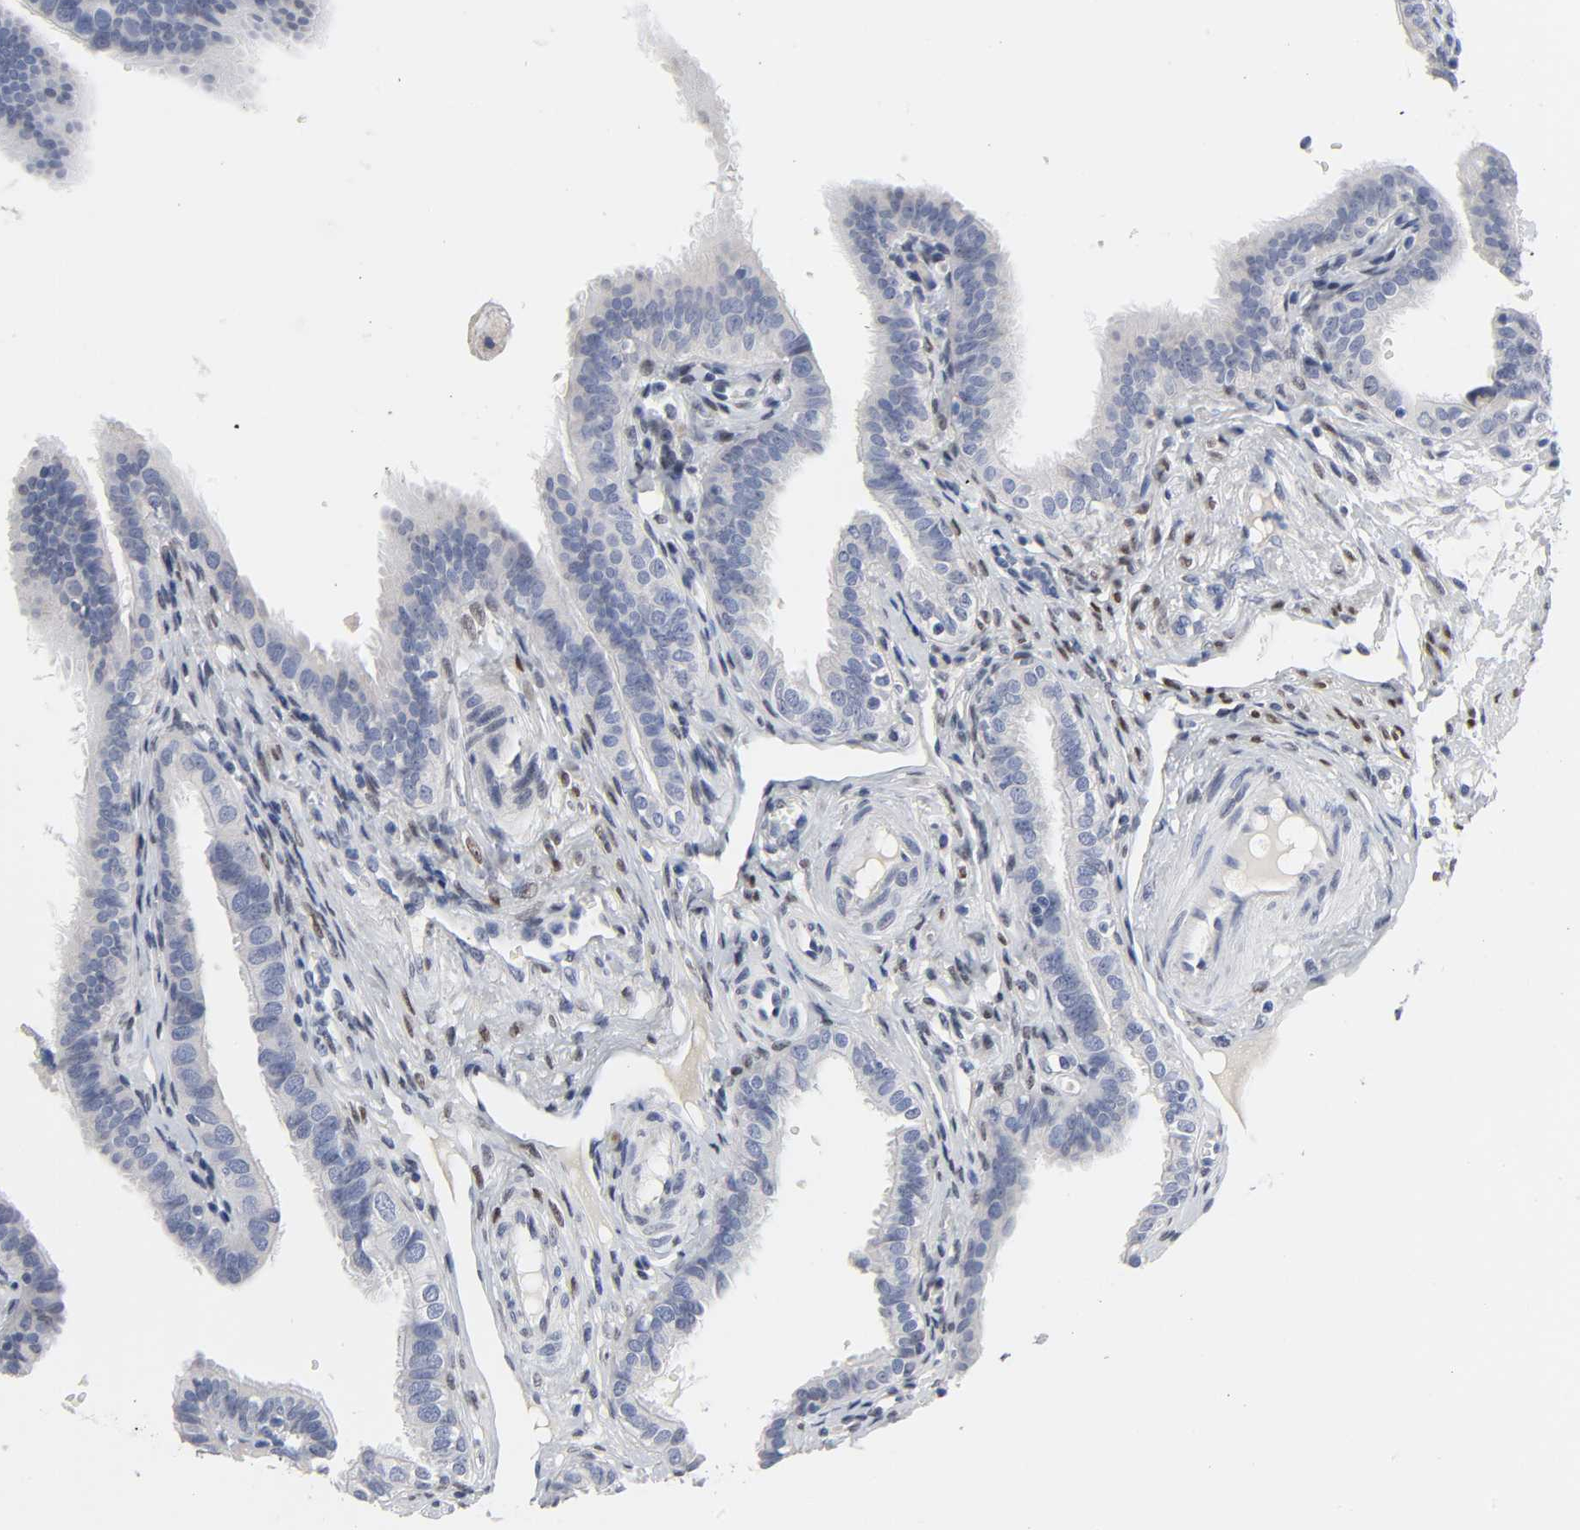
{"staining": {"intensity": "negative", "quantity": "none", "location": "none"}, "tissue": "fallopian tube", "cell_type": "Glandular cells", "image_type": "normal", "snomed": [{"axis": "morphology", "description": "Normal tissue, NOS"}, {"axis": "morphology", "description": "Dermoid, NOS"}, {"axis": "topography", "description": "Fallopian tube"}], "caption": "Immunohistochemistry photomicrograph of unremarkable fallopian tube: fallopian tube stained with DAB demonstrates no significant protein expression in glandular cells. (DAB (3,3'-diaminobenzidine) IHC visualized using brightfield microscopy, high magnification).", "gene": "SALL2", "patient": {"sex": "female", "age": 33}}